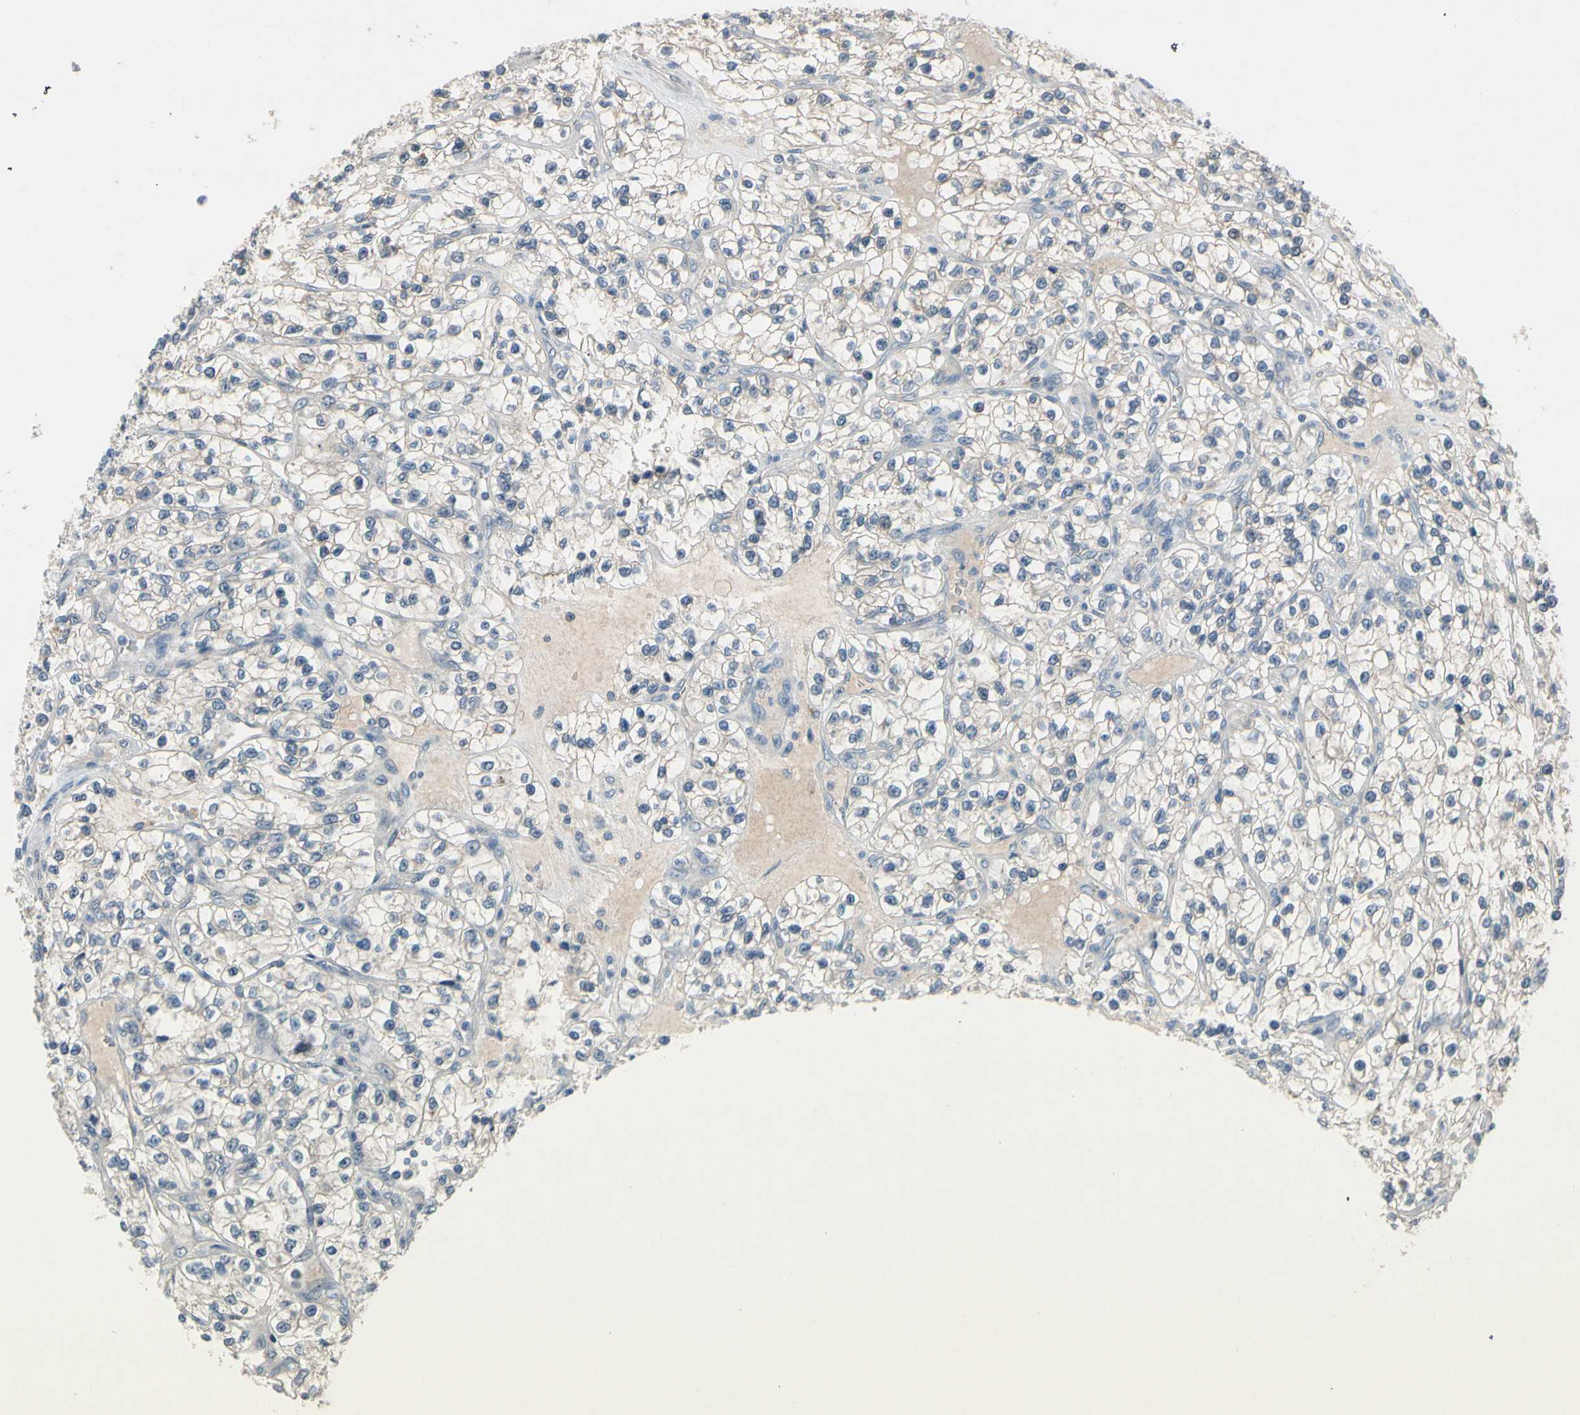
{"staining": {"intensity": "negative", "quantity": "none", "location": "none"}, "tissue": "renal cancer", "cell_type": "Tumor cells", "image_type": "cancer", "snomed": [{"axis": "morphology", "description": "Adenocarcinoma, NOS"}, {"axis": "topography", "description": "Kidney"}], "caption": "Immunohistochemistry (IHC) image of neoplastic tissue: renal cancer (adenocarcinoma) stained with DAB reveals no significant protein staining in tumor cells. (DAB immunohistochemistry visualized using brightfield microscopy, high magnification).", "gene": "SLC27A6", "patient": {"sex": "female", "age": 57}}